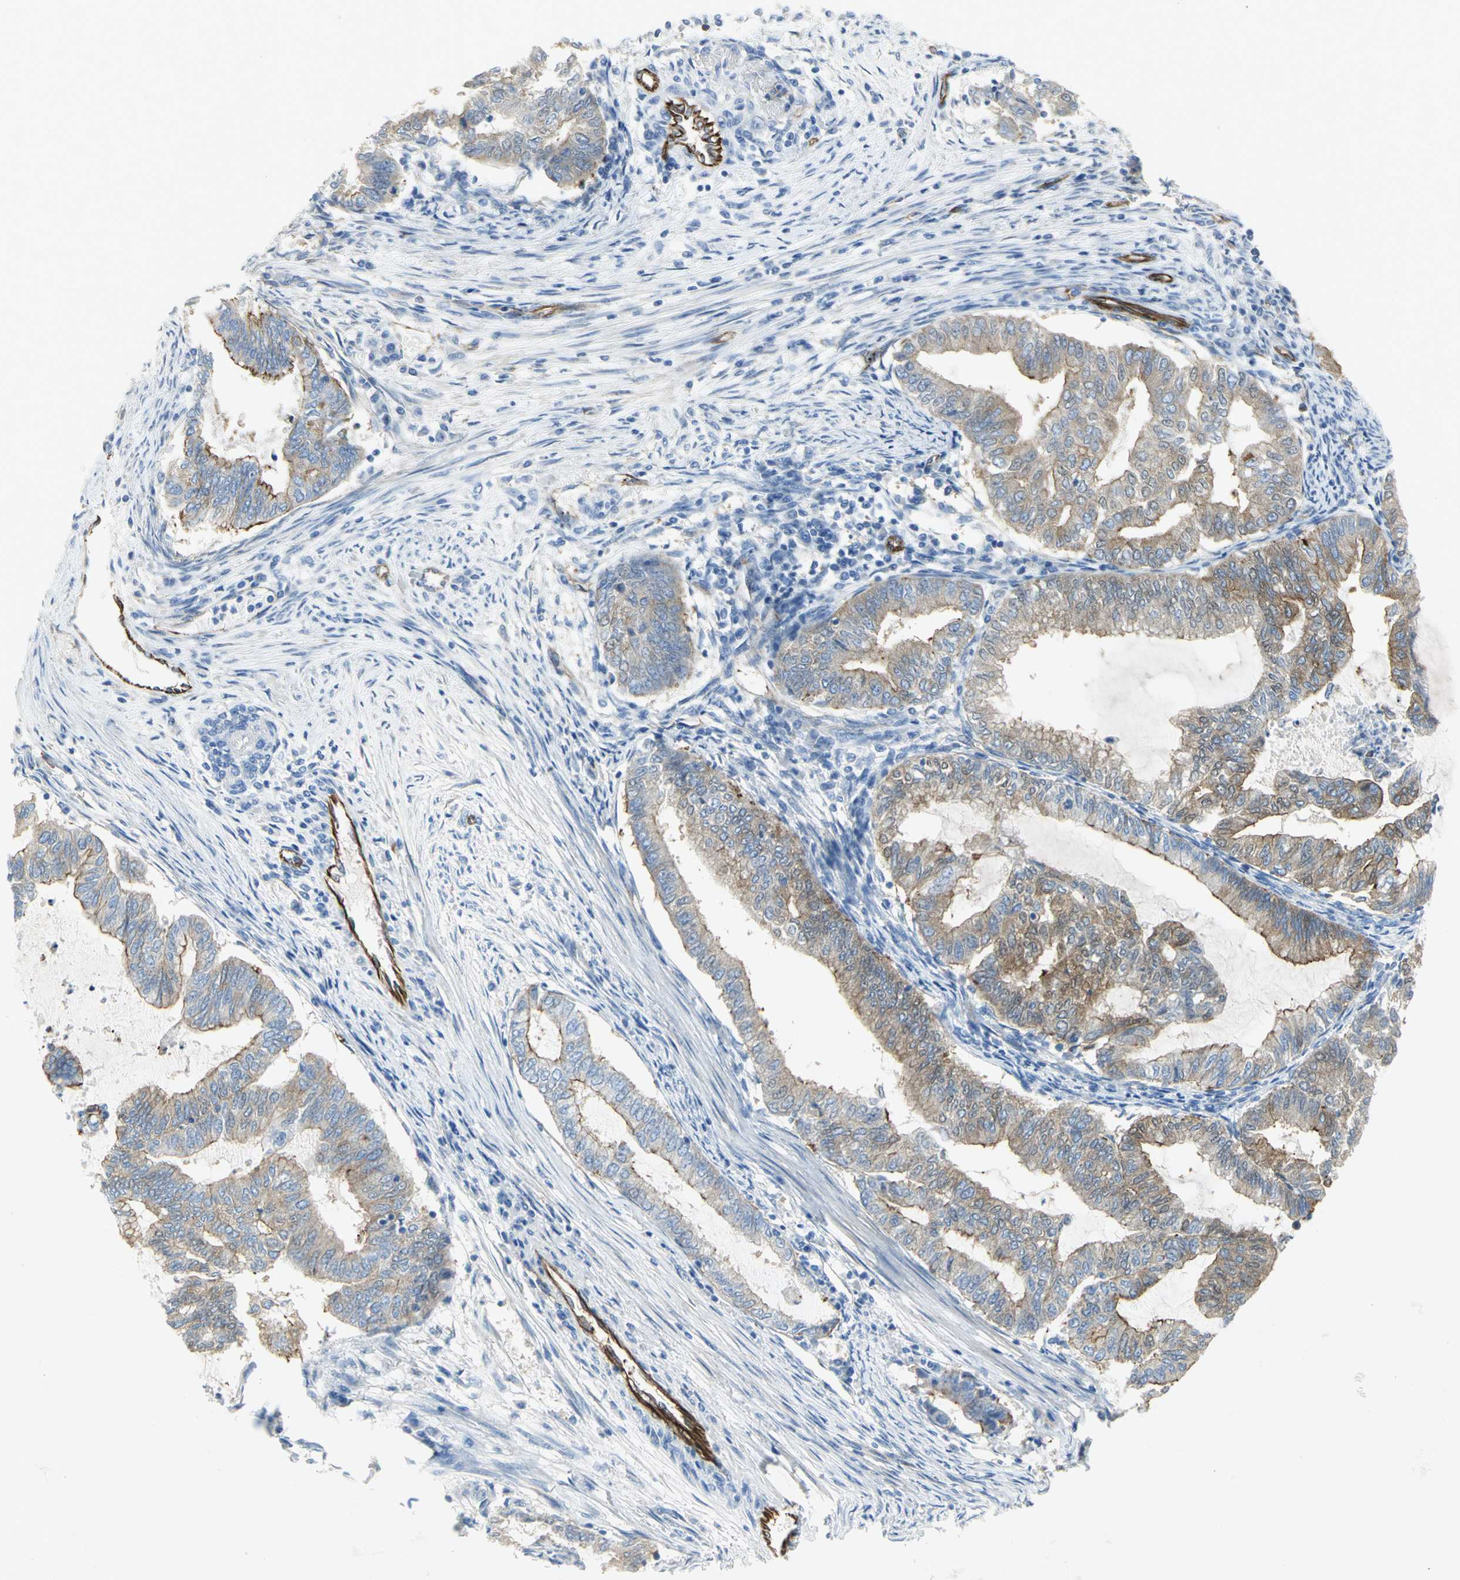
{"staining": {"intensity": "strong", "quantity": ">75%", "location": "cytoplasmic/membranous"}, "tissue": "endometrial cancer", "cell_type": "Tumor cells", "image_type": "cancer", "snomed": [{"axis": "morphology", "description": "Adenocarcinoma, NOS"}, {"axis": "topography", "description": "Endometrium"}], "caption": "Protein analysis of endometrial cancer tissue displays strong cytoplasmic/membranous expression in approximately >75% of tumor cells.", "gene": "FLNB", "patient": {"sex": "female", "age": 79}}